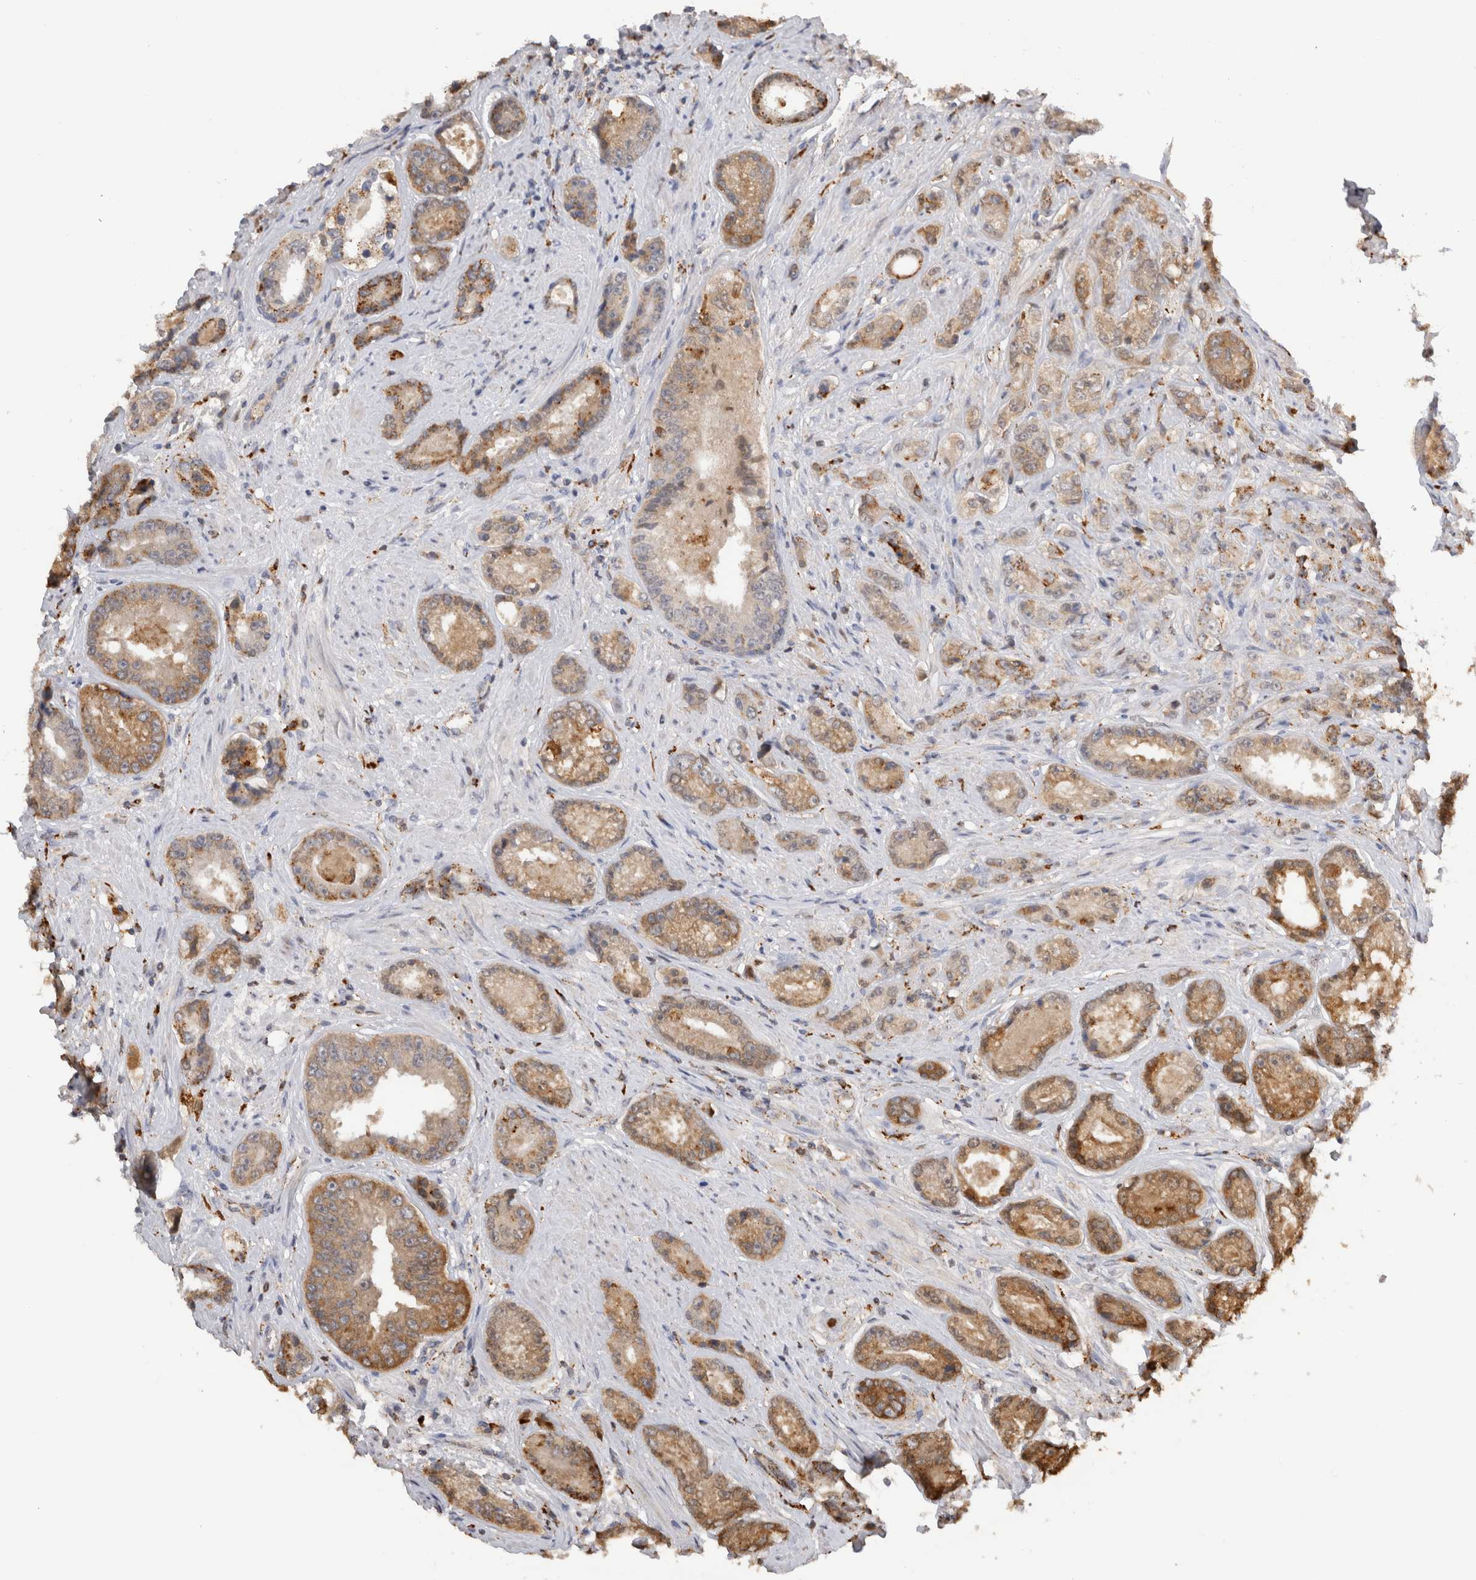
{"staining": {"intensity": "moderate", "quantity": ">75%", "location": "cytoplasmic/membranous"}, "tissue": "prostate cancer", "cell_type": "Tumor cells", "image_type": "cancer", "snomed": [{"axis": "morphology", "description": "Adenocarcinoma, High grade"}, {"axis": "topography", "description": "Prostate"}], "caption": "The histopathology image demonstrates a brown stain indicating the presence of a protein in the cytoplasmic/membranous of tumor cells in prostate cancer (high-grade adenocarcinoma).", "gene": "GNS", "patient": {"sex": "male", "age": 61}}